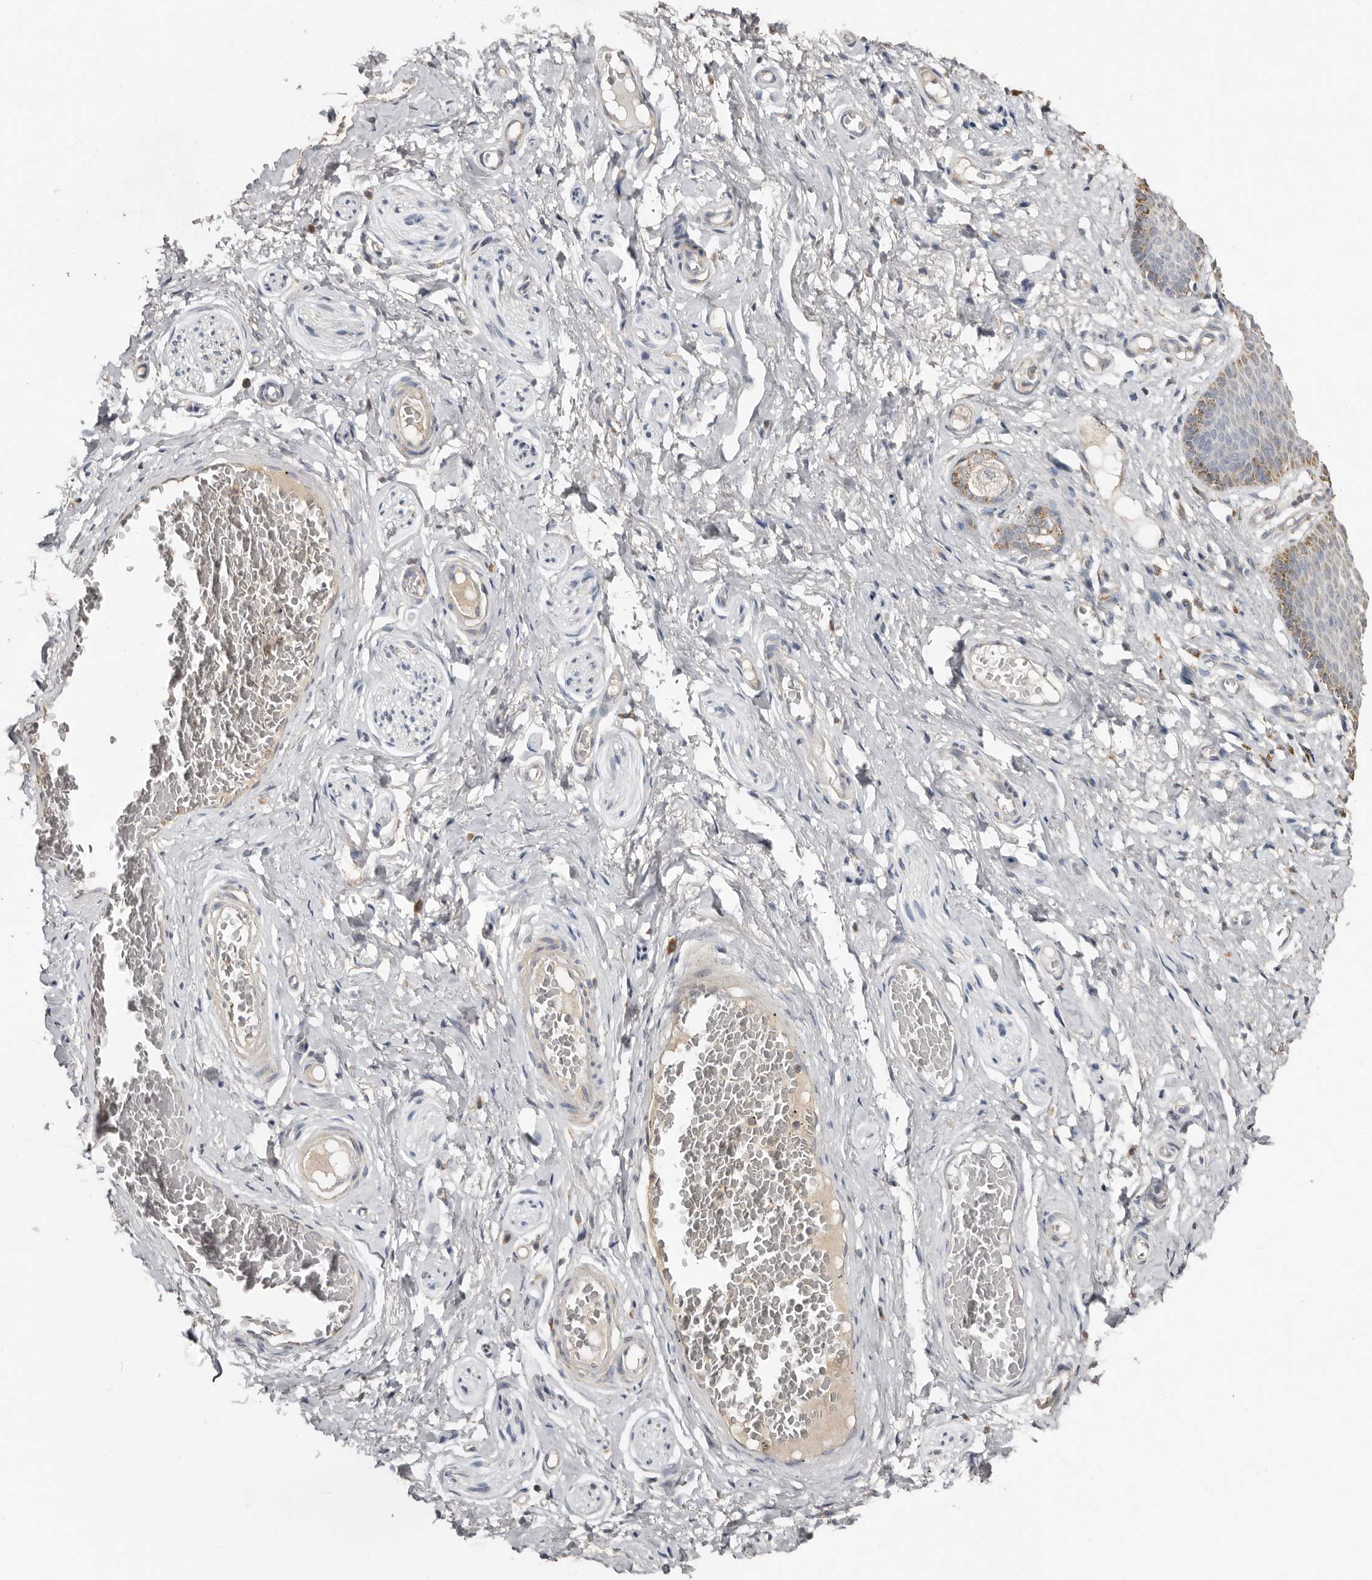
{"staining": {"intensity": "weak", "quantity": "<25%", "location": "cytoplasmic/membranous"}, "tissue": "skin", "cell_type": "Epidermal cells", "image_type": "normal", "snomed": [{"axis": "morphology", "description": "Normal tissue, NOS"}, {"axis": "topography", "description": "Vulva"}], "caption": "Image shows no significant protein expression in epidermal cells of normal skin. The staining was performed using DAB (3,3'-diaminobenzidine) to visualize the protein expression in brown, while the nuclei were stained in blue with hematoxylin (Magnification: 20x).", "gene": "KIF26B", "patient": {"sex": "female", "age": 66}}